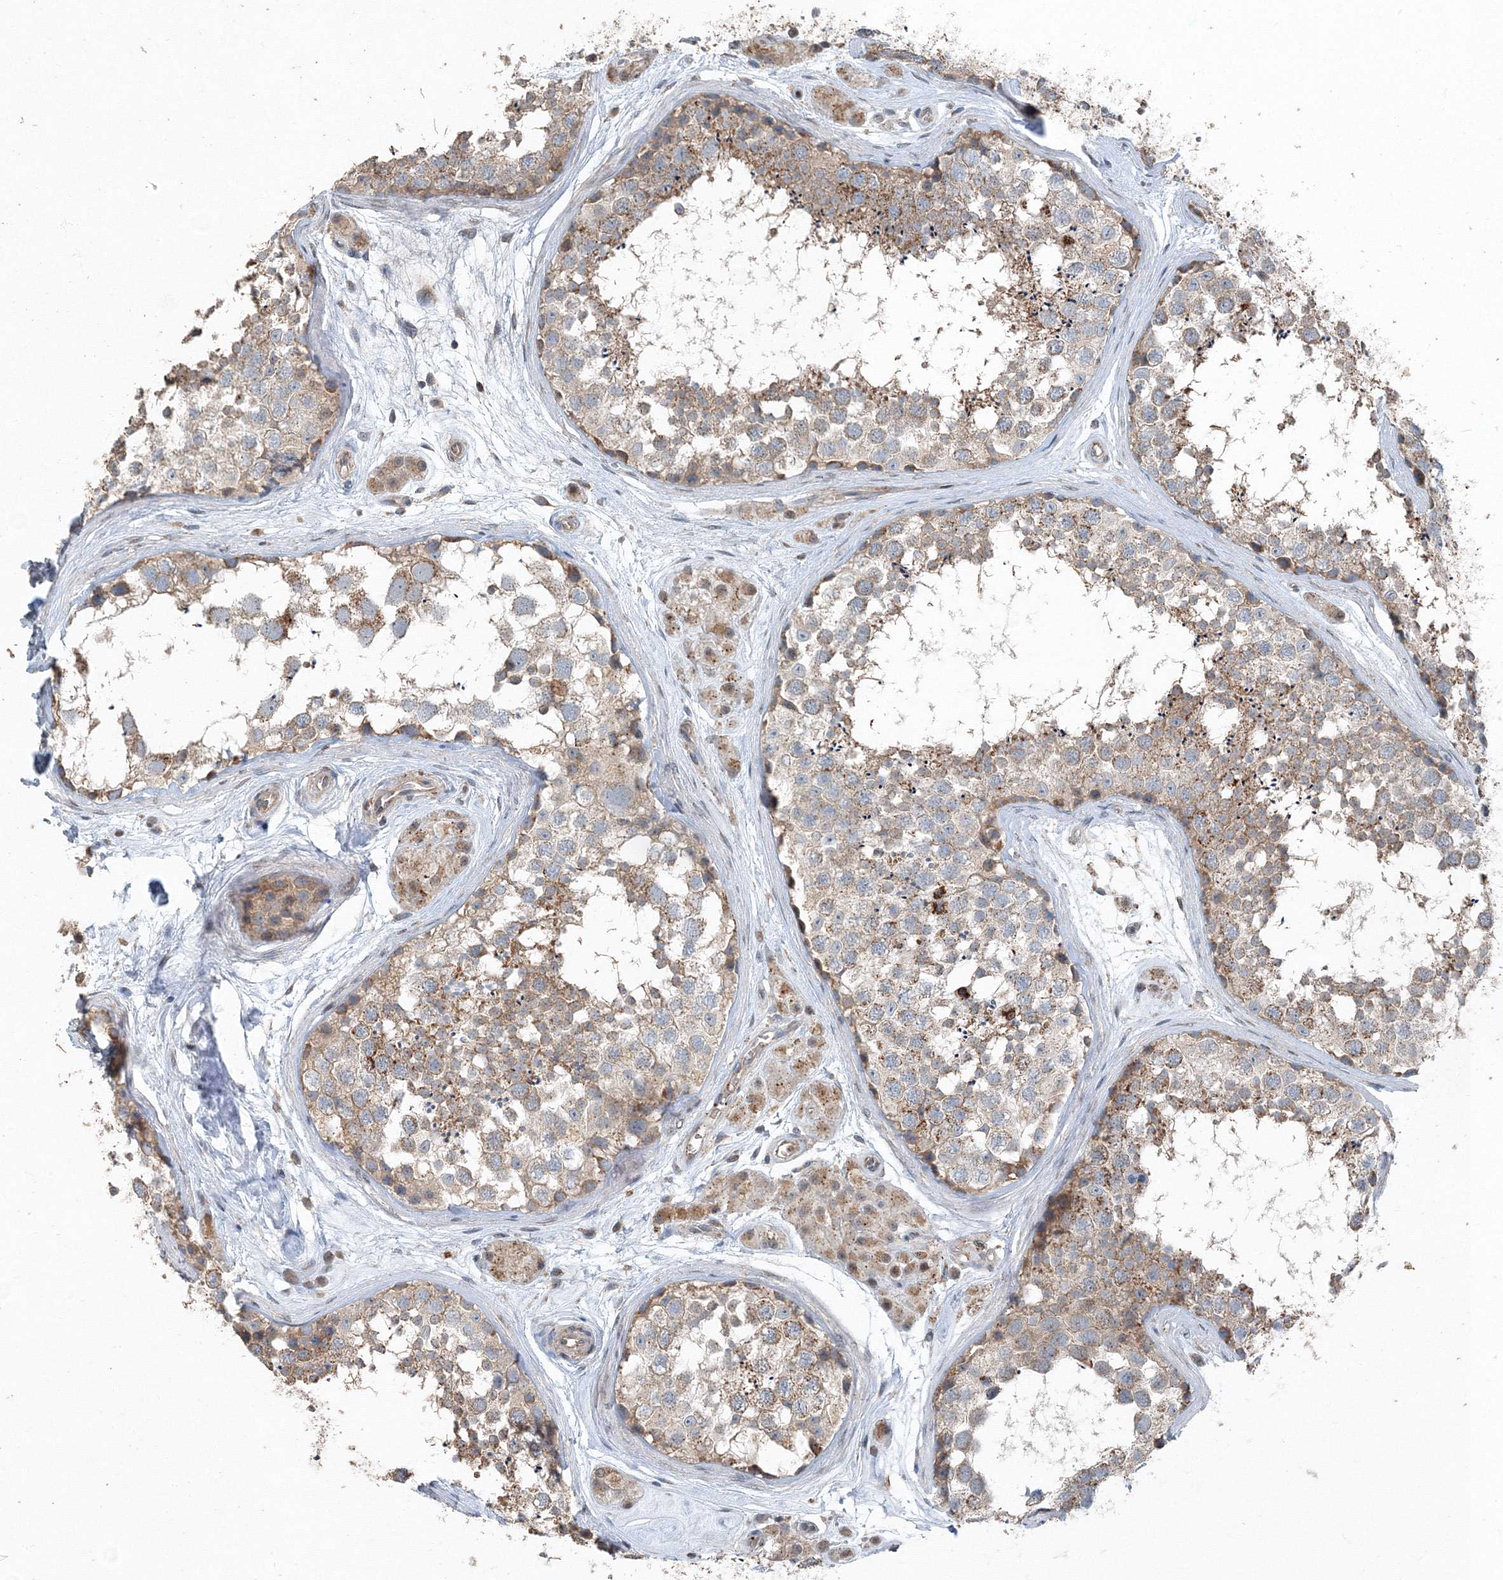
{"staining": {"intensity": "moderate", "quantity": ">75%", "location": "cytoplasmic/membranous"}, "tissue": "testis", "cell_type": "Cells in seminiferous ducts", "image_type": "normal", "snomed": [{"axis": "morphology", "description": "Normal tissue, NOS"}, {"axis": "topography", "description": "Testis"}], "caption": "Moderate cytoplasmic/membranous expression for a protein is present in about >75% of cells in seminiferous ducts of benign testis using IHC.", "gene": "AASDH", "patient": {"sex": "male", "age": 56}}